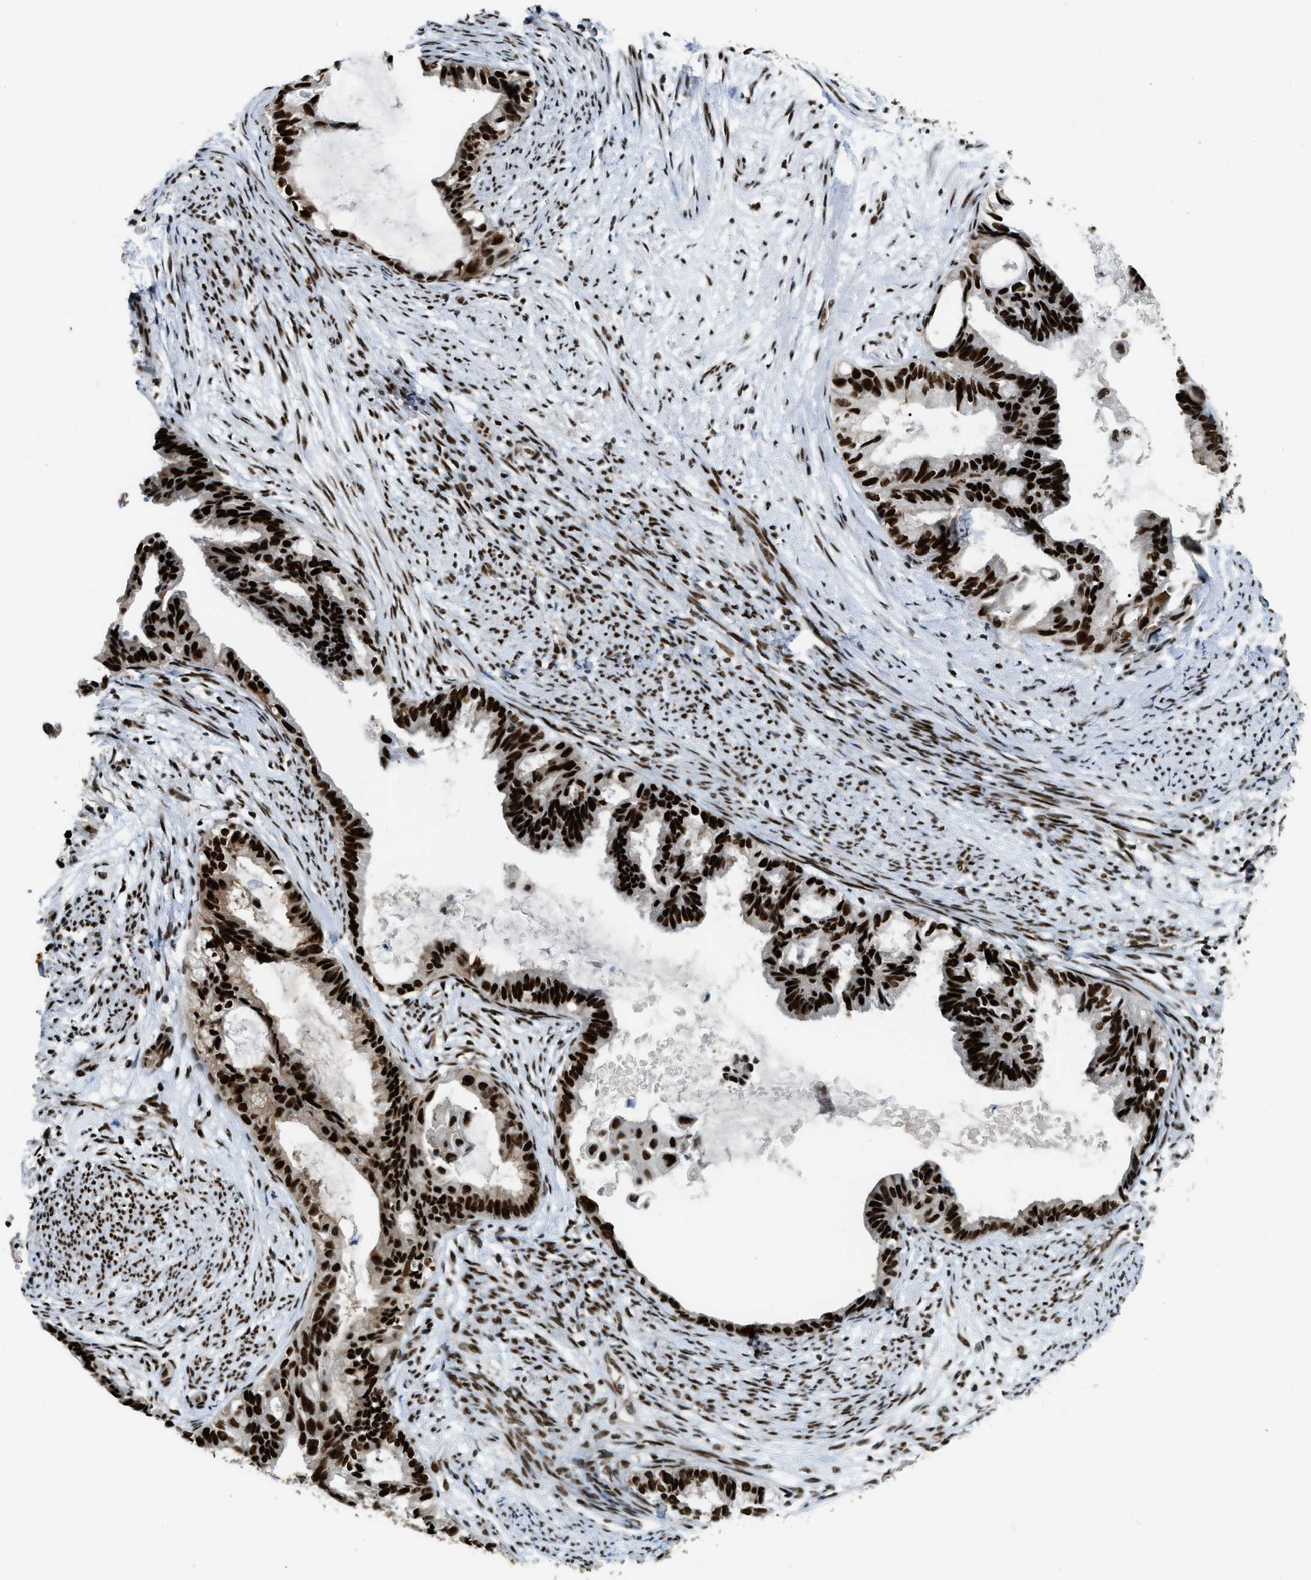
{"staining": {"intensity": "strong", "quantity": ">75%", "location": "nuclear"}, "tissue": "cervical cancer", "cell_type": "Tumor cells", "image_type": "cancer", "snomed": [{"axis": "morphology", "description": "Normal tissue, NOS"}, {"axis": "morphology", "description": "Adenocarcinoma, NOS"}, {"axis": "topography", "description": "Cervix"}, {"axis": "topography", "description": "Endometrium"}], "caption": "Immunohistochemistry (IHC) micrograph of neoplastic tissue: human cervical cancer (adenocarcinoma) stained using immunohistochemistry exhibits high levels of strong protein expression localized specifically in the nuclear of tumor cells, appearing as a nuclear brown color.", "gene": "NUMA1", "patient": {"sex": "female", "age": 86}}